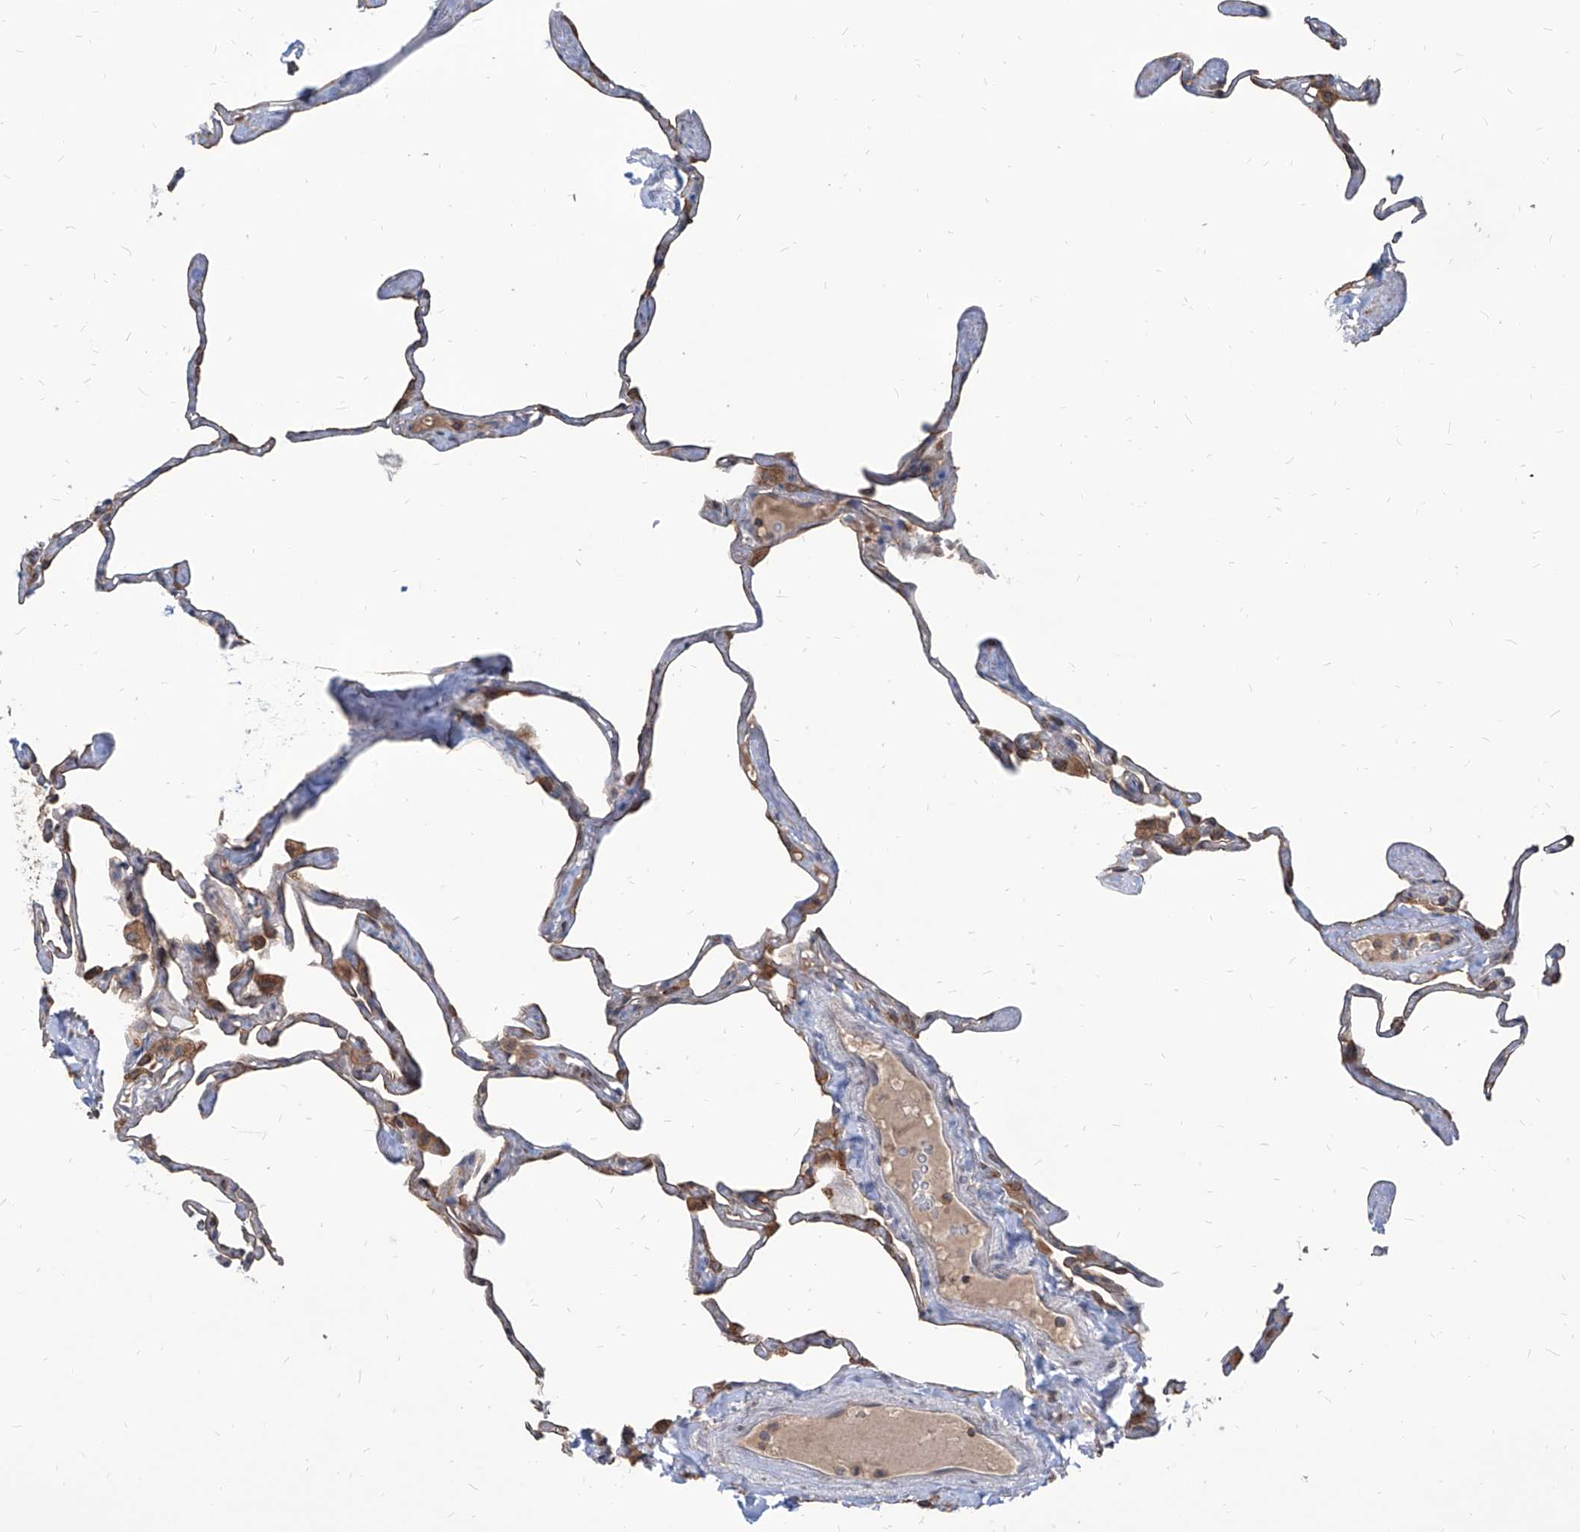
{"staining": {"intensity": "weak", "quantity": "<25%", "location": "cytoplasmic/membranous"}, "tissue": "lung", "cell_type": "Alveolar cells", "image_type": "normal", "snomed": [{"axis": "morphology", "description": "Normal tissue, NOS"}, {"axis": "topography", "description": "Lung"}], "caption": "High power microscopy photomicrograph of an immunohistochemistry (IHC) histopathology image of unremarkable lung, revealing no significant expression in alveolar cells.", "gene": "FAM83B", "patient": {"sex": "male", "age": 65}}